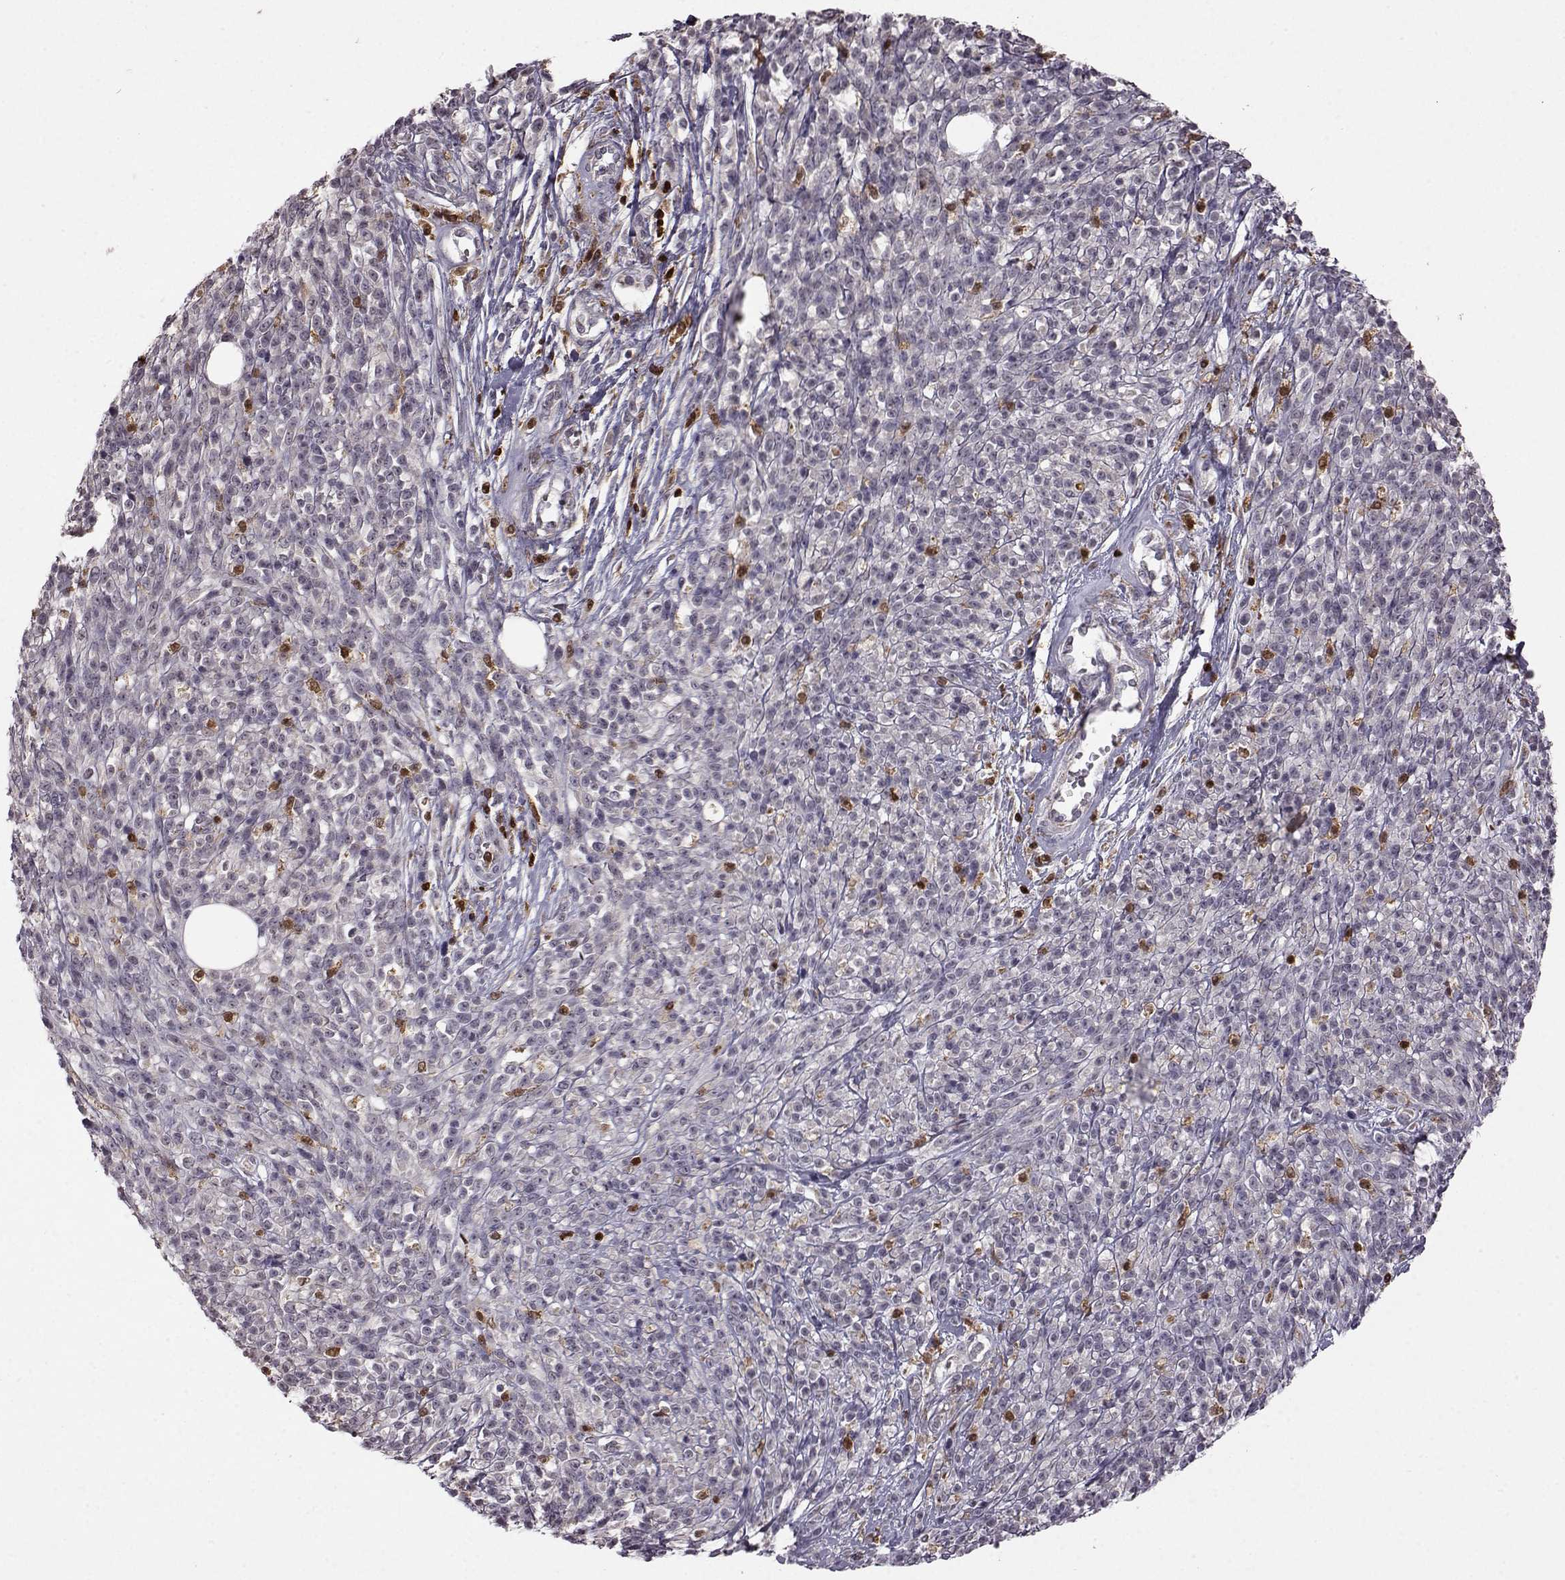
{"staining": {"intensity": "negative", "quantity": "none", "location": "none"}, "tissue": "melanoma", "cell_type": "Tumor cells", "image_type": "cancer", "snomed": [{"axis": "morphology", "description": "Malignant melanoma, NOS"}, {"axis": "topography", "description": "Skin"}, {"axis": "topography", "description": "Skin of trunk"}], "caption": "Immunohistochemistry image of neoplastic tissue: malignant melanoma stained with DAB (3,3'-diaminobenzidine) reveals no significant protein expression in tumor cells.", "gene": "DOK2", "patient": {"sex": "male", "age": 74}}